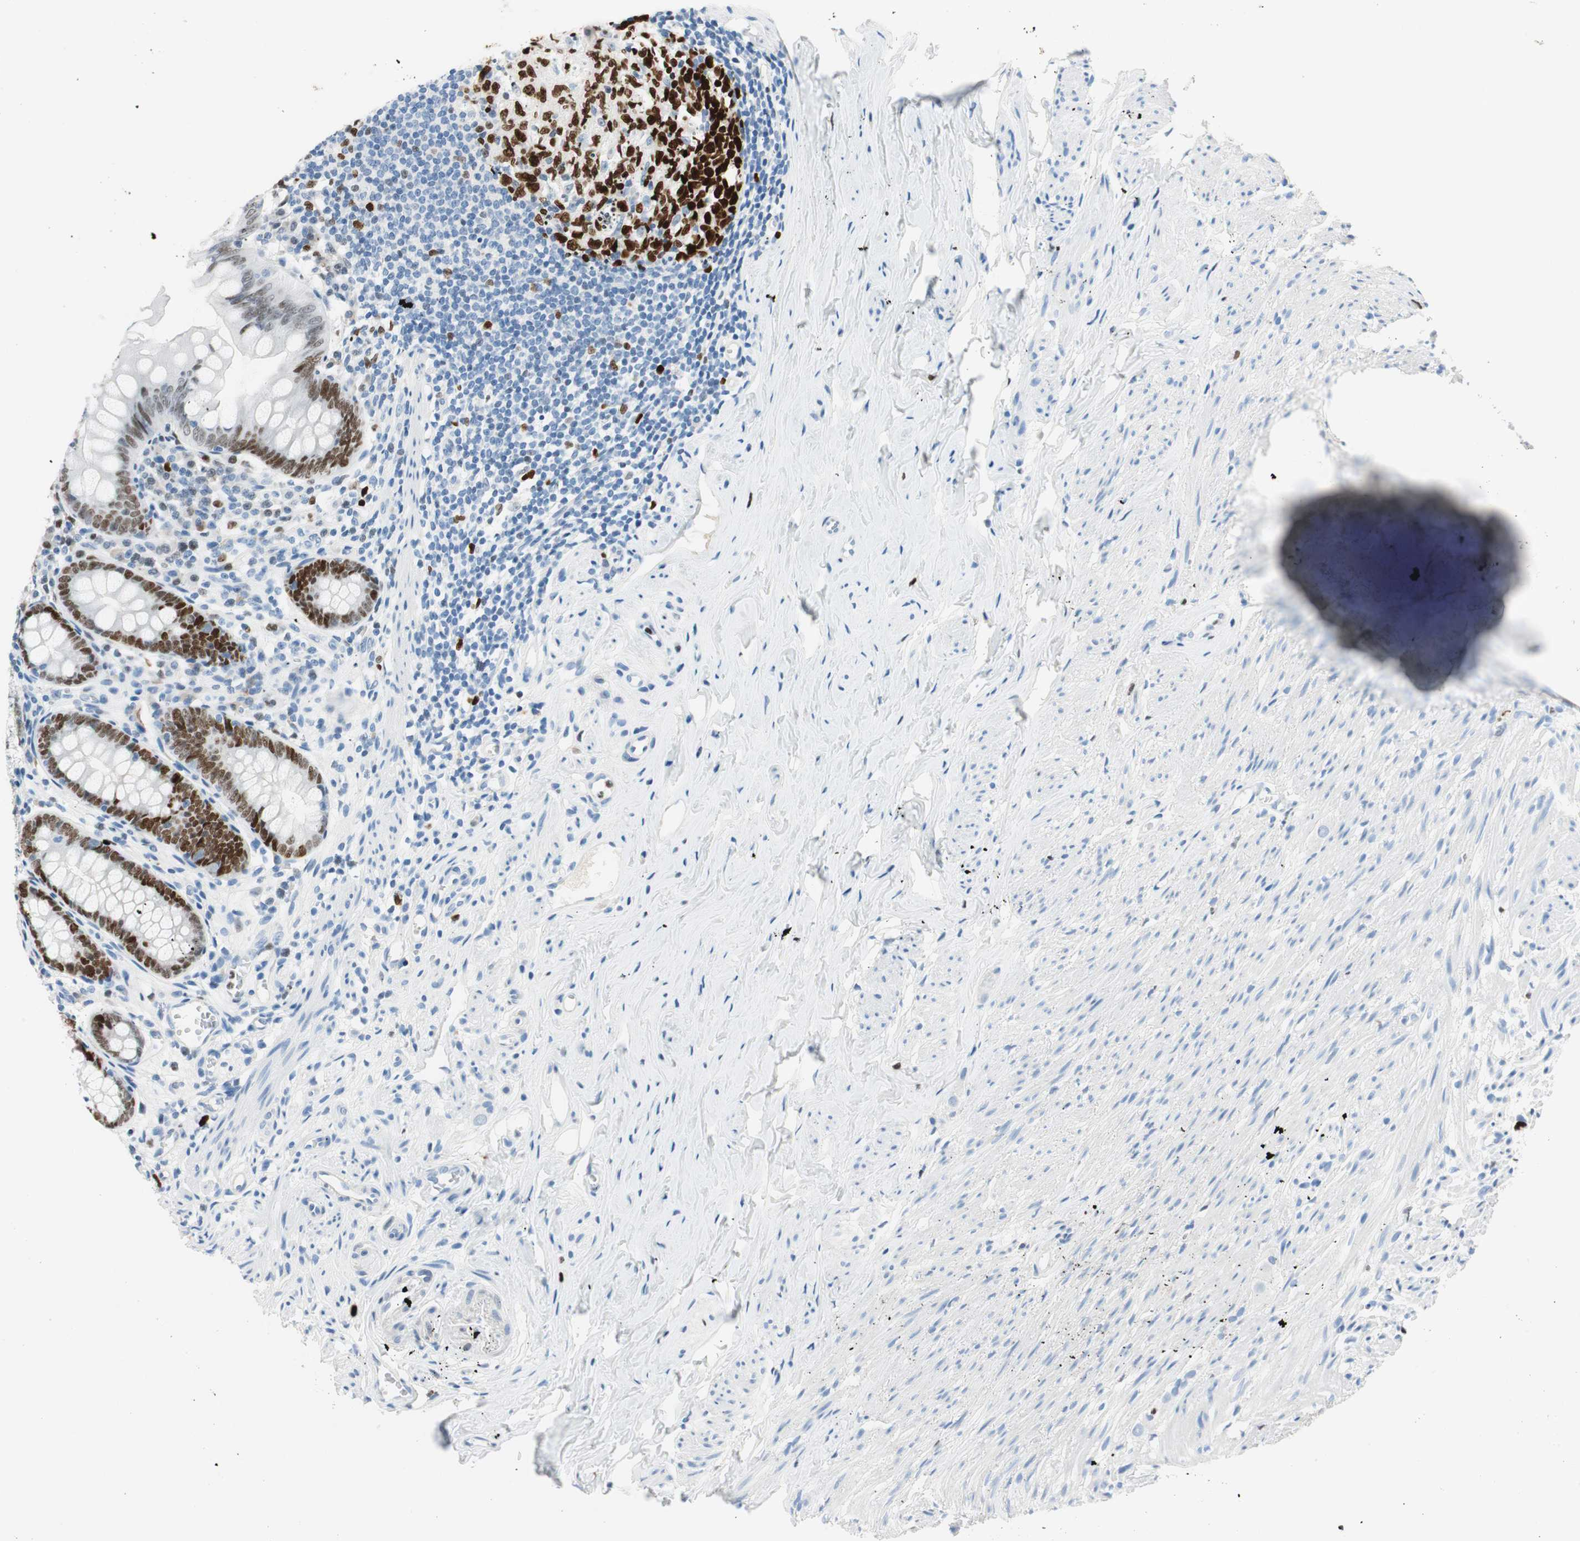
{"staining": {"intensity": "moderate", "quantity": ">75%", "location": "nuclear"}, "tissue": "appendix", "cell_type": "Glandular cells", "image_type": "normal", "snomed": [{"axis": "morphology", "description": "Normal tissue, NOS"}, {"axis": "topography", "description": "Appendix"}], "caption": "Brown immunohistochemical staining in normal human appendix shows moderate nuclear positivity in approximately >75% of glandular cells. (DAB = brown stain, brightfield microscopy at high magnification).", "gene": "EZH2", "patient": {"sex": "female", "age": 77}}